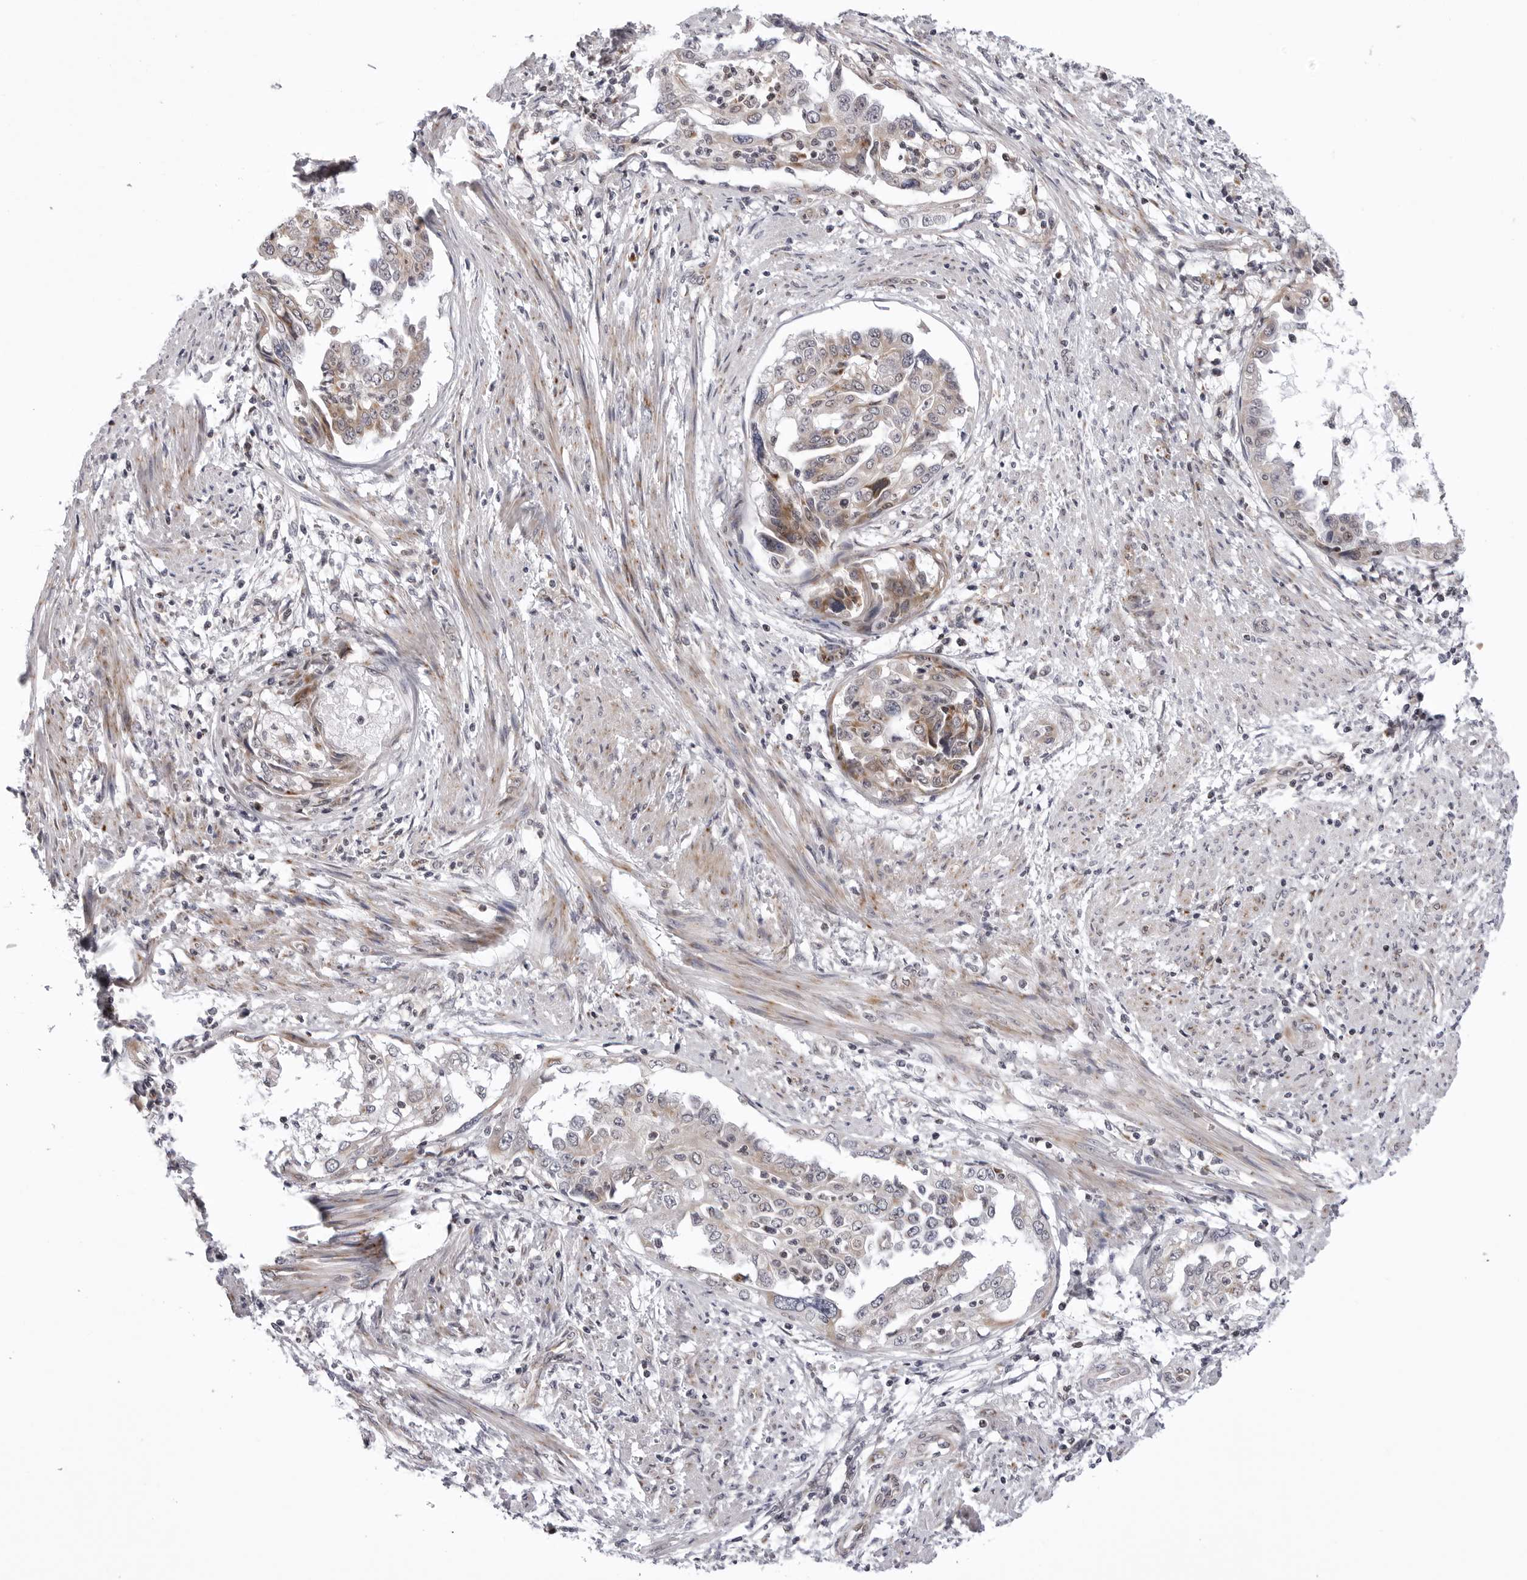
{"staining": {"intensity": "weak", "quantity": "25%-75%", "location": "cytoplasmic/membranous"}, "tissue": "endometrial cancer", "cell_type": "Tumor cells", "image_type": "cancer", "snomed": [{"axis": "morphology", "description": "Adenocarcinoma, NOS"}, {"axis": "topography", "description": "Endometrium"}], "caption": "The immunohistochemical stain highlights weak cytoplasmic/membranous positivity in tumor cells of adenocarcinoma (endometrial) tissue.", "gene": "CDK20", "patient": {"sex": "female", "age": 85}}